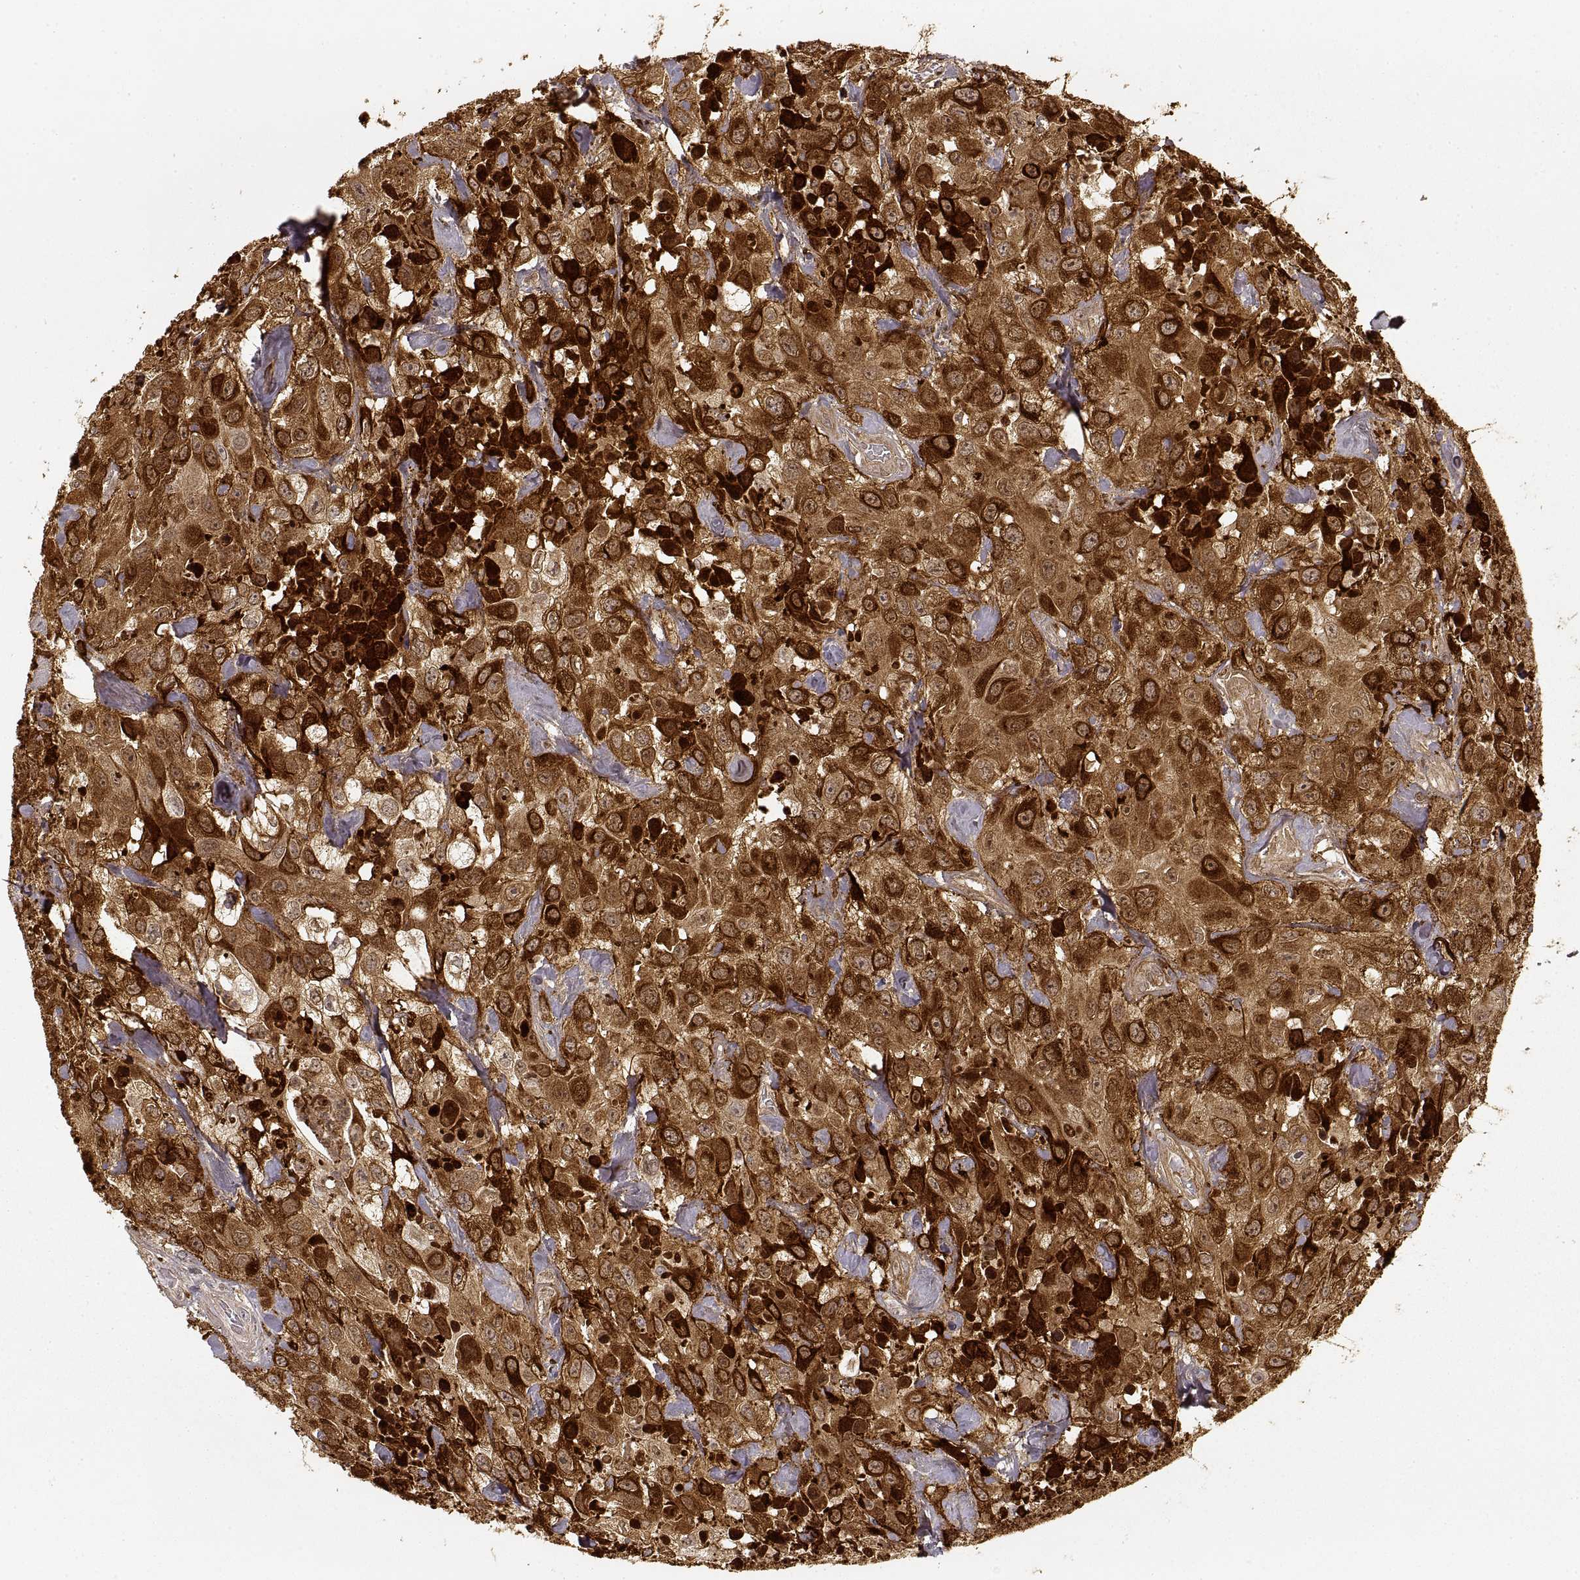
{"staining": {"intensity": "strong", "quantity": ">75%", "location": "cytoplasmic/membranous"}, "tissue": "urothelial cancer", "cell_type": "Tumor cells", "image_type": "cancer", "snomed": [{"axis": "morphology", "description": "Urothelial carcinoma, High grade"}, {"axis": "topography", "description": "Urinary bladder"}], "caption": "Immunohistochemistry (IHC) staining of urothelial carcinoma (high-grade), which displays high levels of strong cytoplasmic/membranous positivity in about >75% of tumor cells indicating strong cytoplasmic/membranous protein positivity. The staining was performed using DAB (brown) for protein detection and nuclei were counterstained in hematoxylin (blue).", "gene": "LAMC2", "patient": {"sex": "male", "age": 79}}